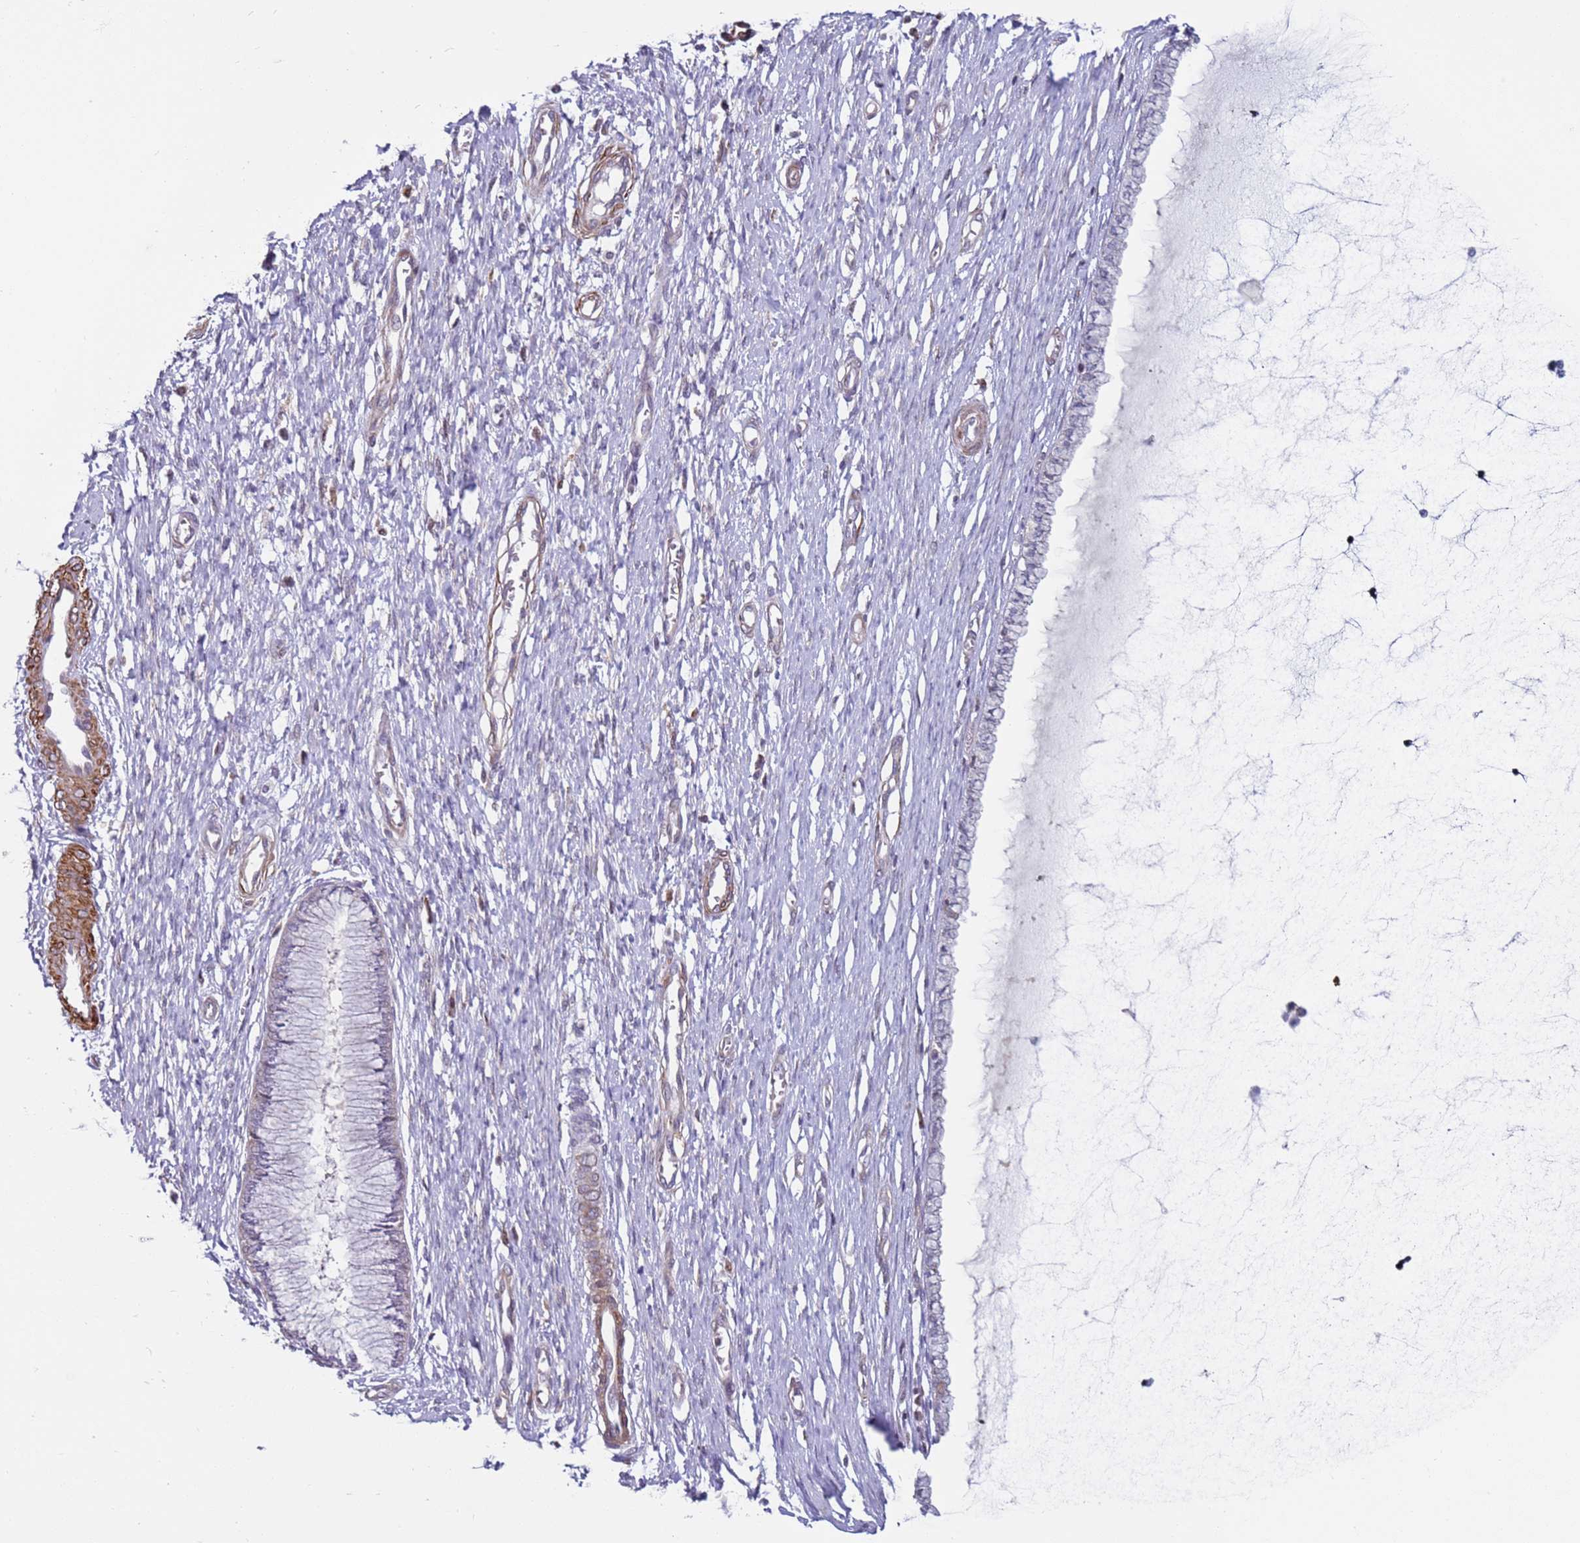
{"staining": {"intensity": "negative", "quantity": "none", "location": "none"}, "tissue": "cervix", "cell_type": "Glandular cells", "image_type": "normal", "snomed": [{"axis": "morphology", "description": "Normal tissue, NOS"}, {"axis": "topography", "description": "Cervix"}], "caption": "Micrograph shows no significant protein staining in glandular cells of normal cervix.", "gene": "SNAPC4", "patient": {"sex": "female", "age": 55}}